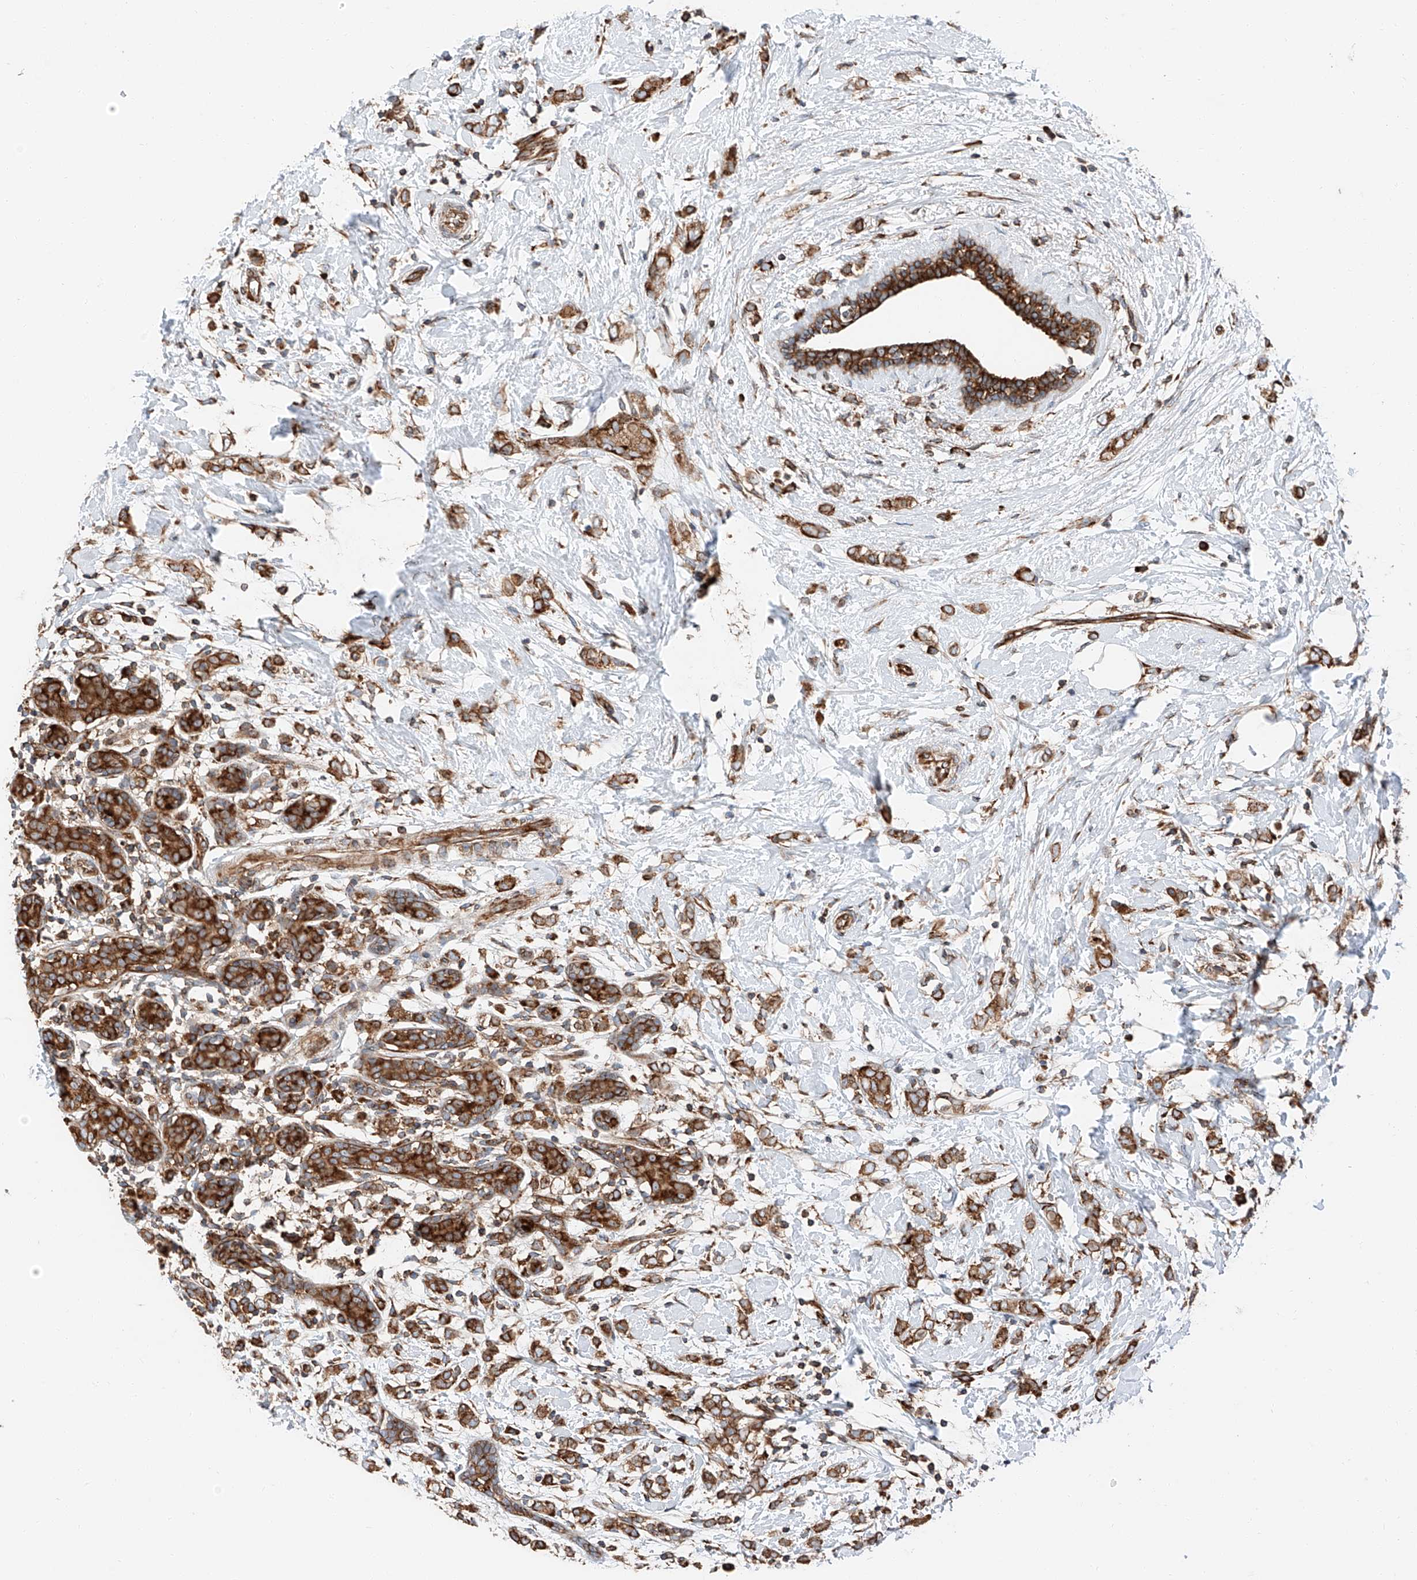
{"staining": {"intensity": "moderate", "quantity": ">75%", "location": "cytoplasmic/membranous"}, "tissue": "breast cancer", "cell_type": "Tumor cells", "image_type": "cancer", "snomed": [{"axis": "morphology", "description": "Normal tissue, NOS"}, {"axis": "morphology", "description": "Lobular carcinoma"}, {"axis": "topography", "description": "Breast"}], "caption": "This histopathology image reveals breast cancer (lobular carcinoma) stained with IHC to label a protein in brown. The cytoplasmic/membranous of tumor cells show moderate positivity for the protein. Nuclei are counter-stained blue.", "gene": "ZC3H15", "patient": {"sex": "female", "age": 47}}